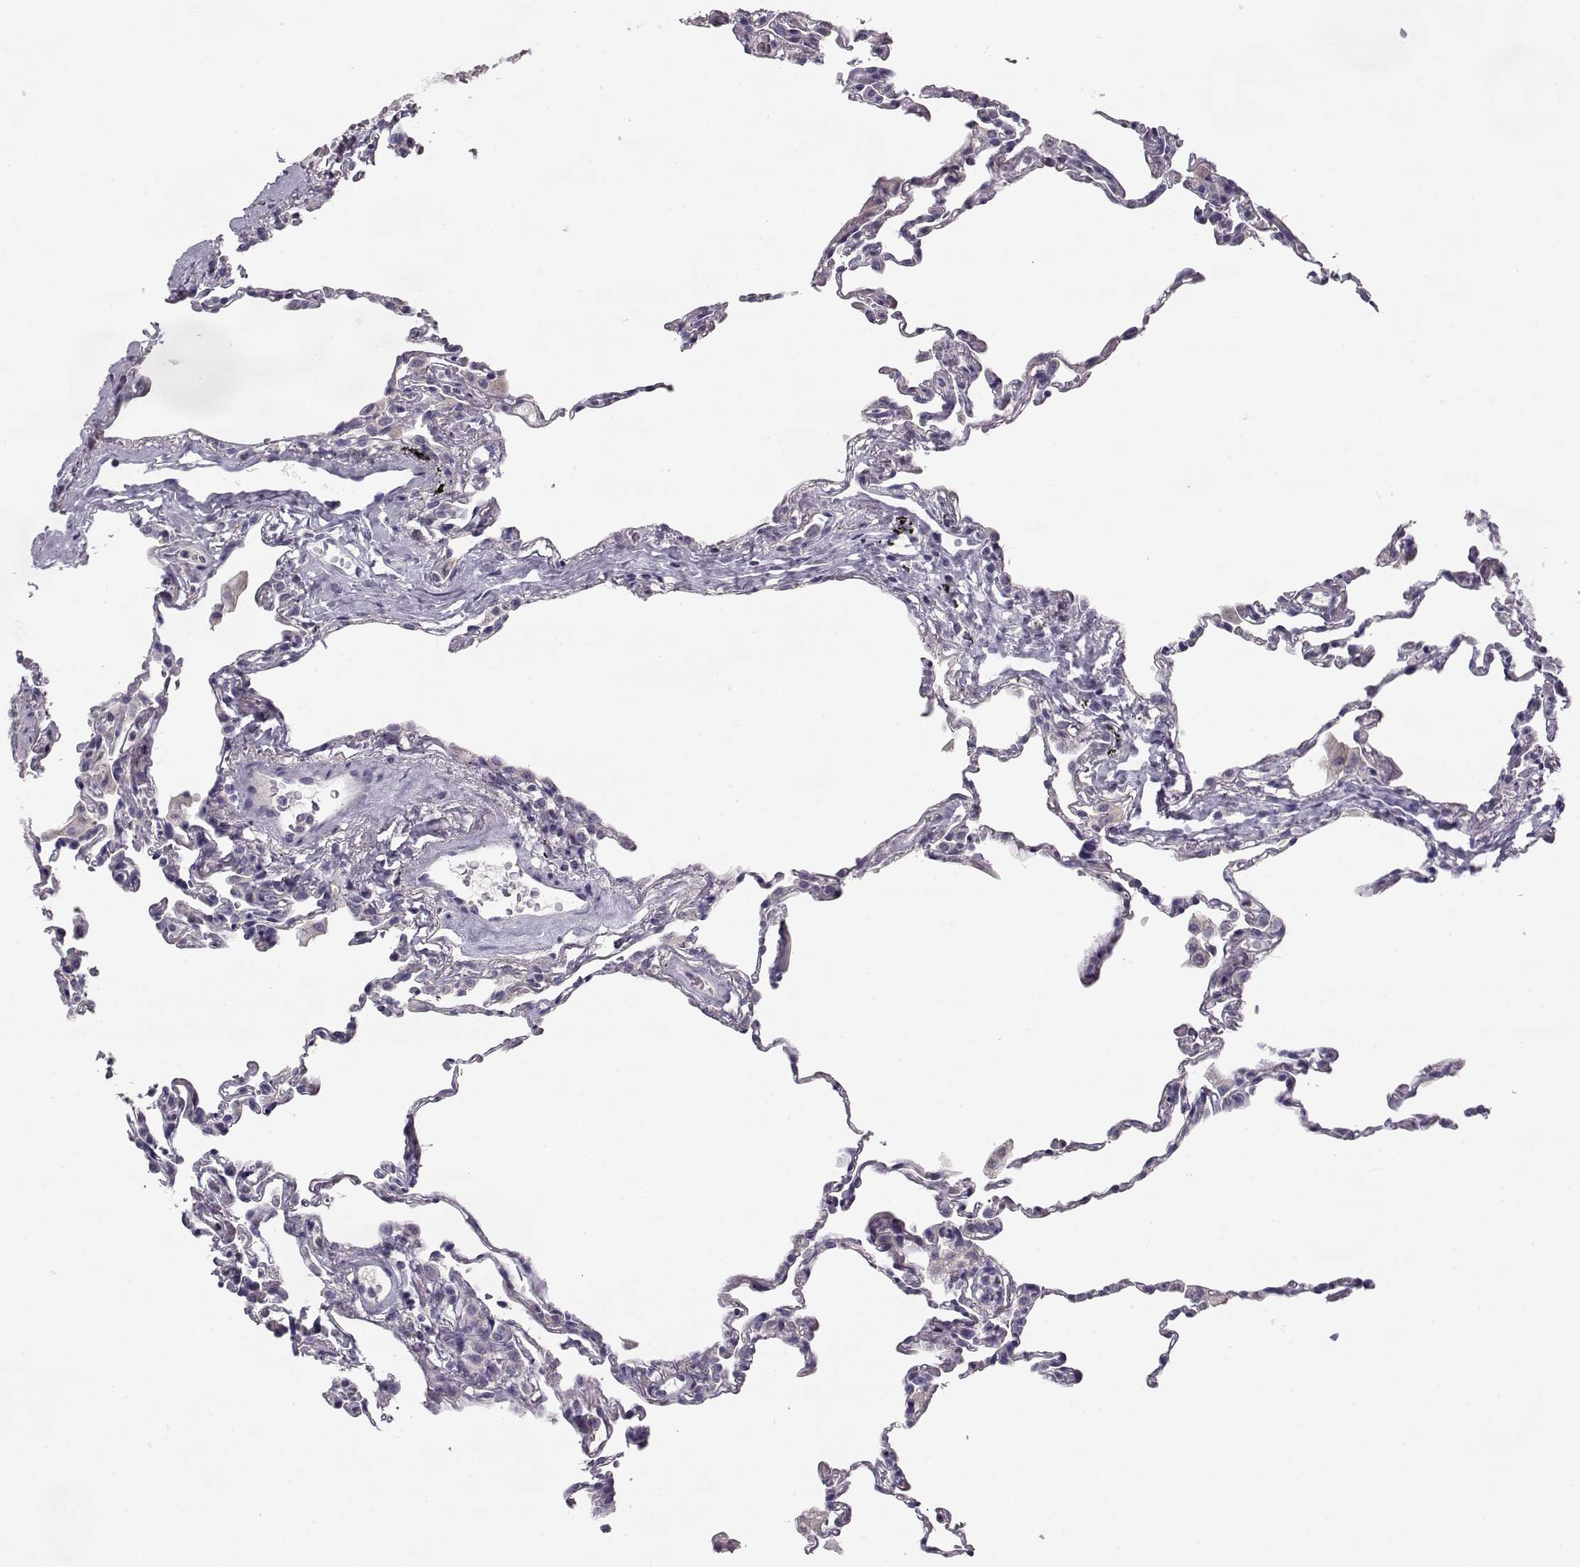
{"staining": {"intensity": "negative", "quantity": "none", "location": "none"}, "tissue": "lung", "cell_type": "Alveolar cells", "image_type": "normal", "snomed": [{"axis": "morphology", "description": "Normal tissue, NOS"}, {"axis": "topography", "description": "Lung"}], "caption": "This is a photomicrograph of immunohistochemistry staining of unremarkable lung, which shows no positivity in alveolar cells.", "gene": "GRK1", "patient": {"sex": "female", "age": 57}}